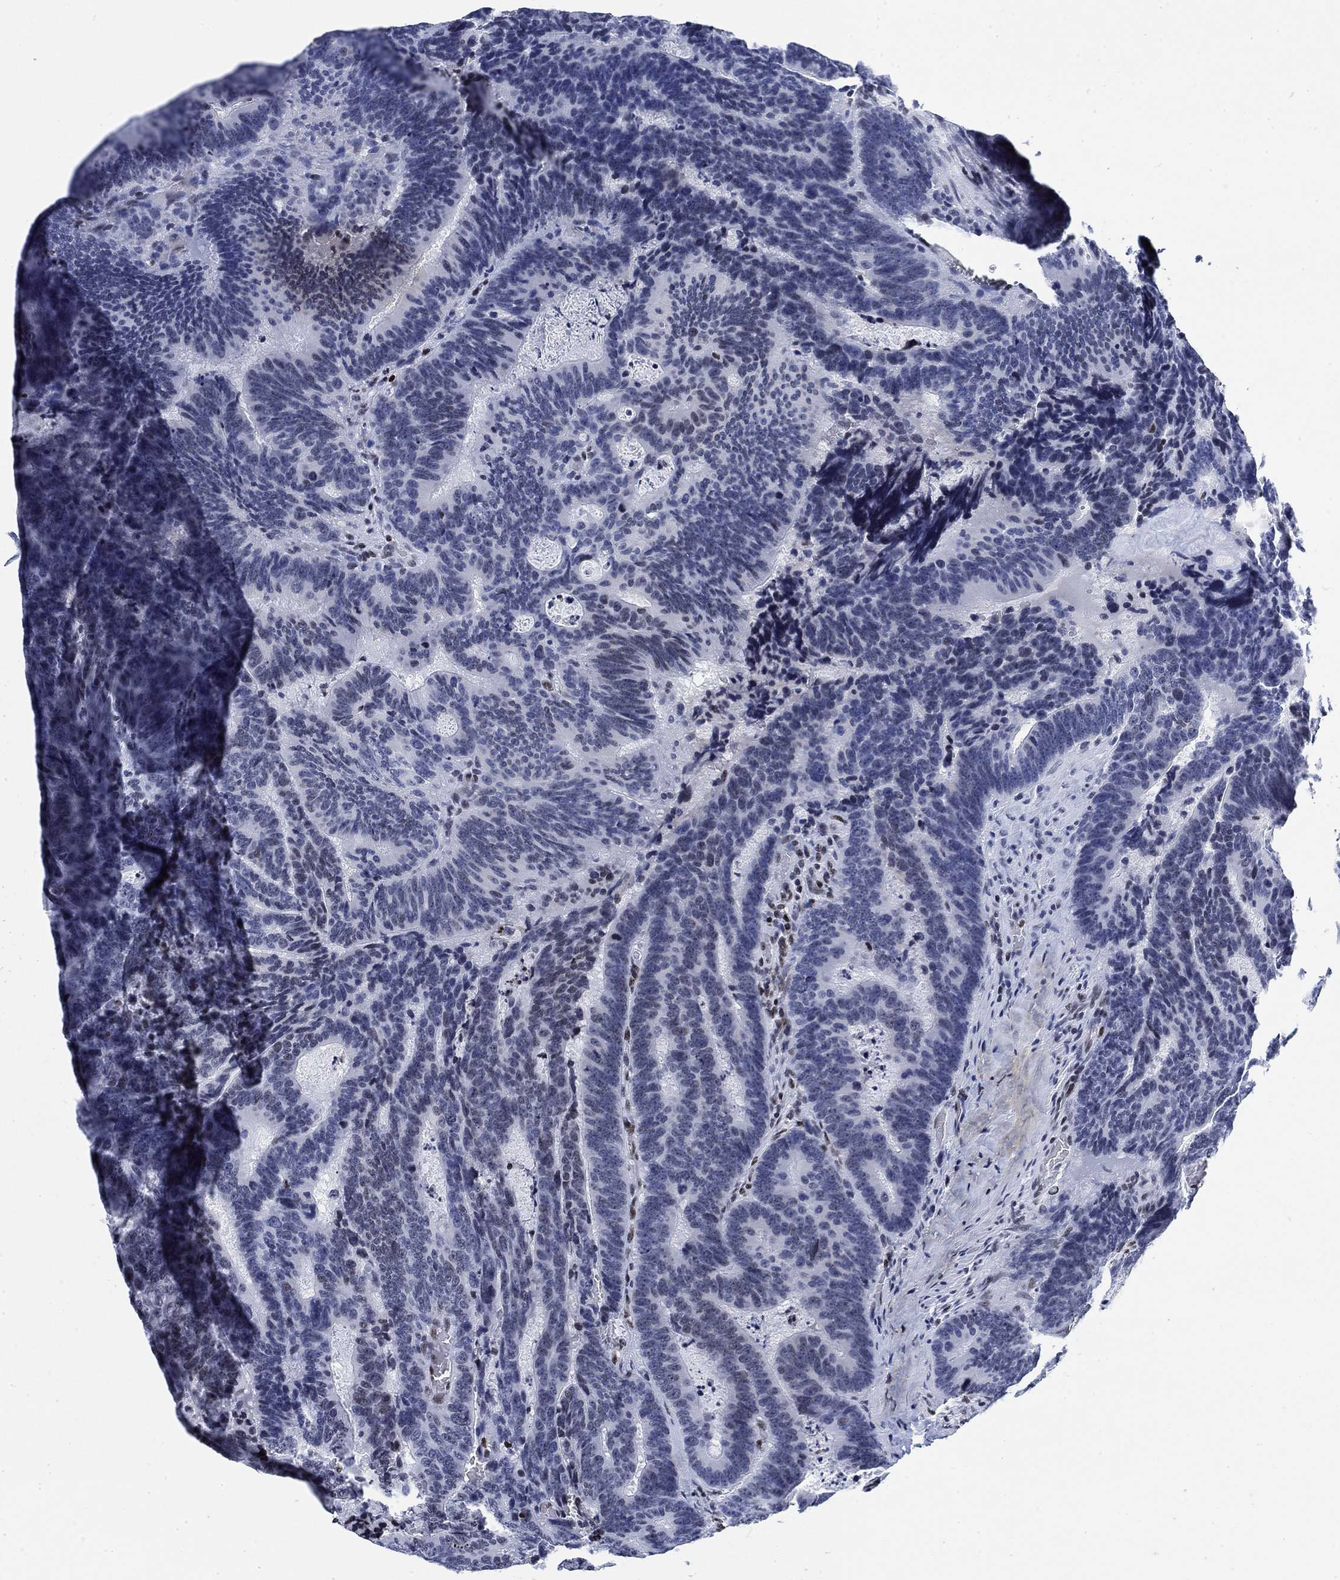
{"staining": {"intensity": "negative", "quantity": "none", "location": "none"}, "tissue": "colorectal cancer", "cell_type": "Tumor cells", "image_type": "cancer", "snomed": [{"axis": "morphology", "description": "Adenocarcinoma, NOS"}, {"axis": "topography", "description": "Colon"}], "caption": "This is a photomicrograph of immunohistochemistry (IHC) staining of adenocarcinoma (colorectal), which shows no positivity in tumor cells.", "gene": "H1-10", "patient": {"sex": "female", "age": 82}}